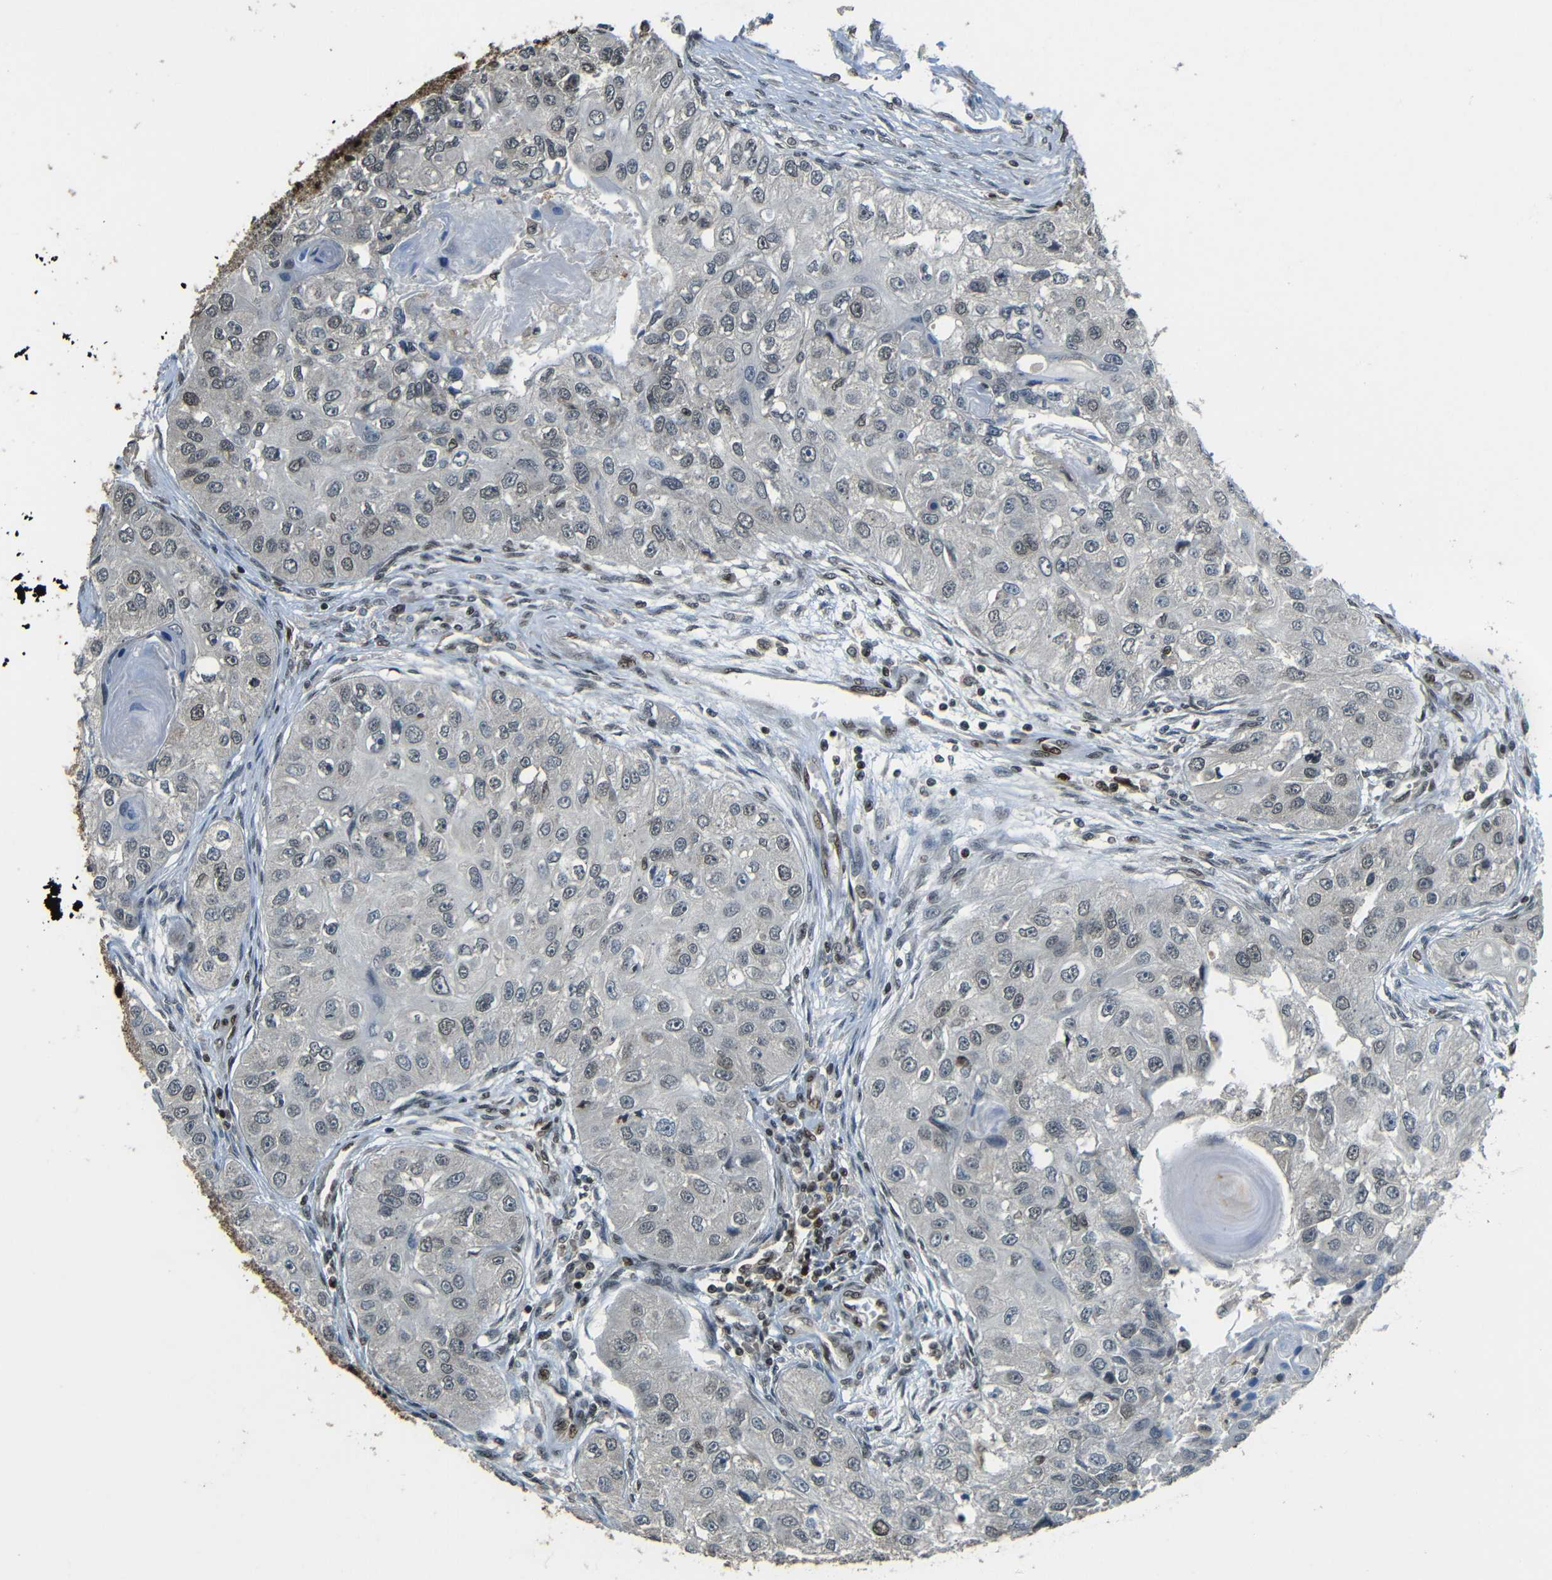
{"staining": {"intensity": "weak", "quantity": "<25%", "location": "nuclear"}, "tissue": "head and neck cancer", "cell_type": "Tumor cells", "image_type": "cancer", "snomed": [{"axis": "morphology", "description": "Normal tissue, NOS"}, {"axis": "morphology", "description": "Squamous cell carcinoma, NOS"}, {"axis": "topography", "description": "Skeletal muscle"}, {"axis": "topography", "description": "Head-Neck"}], "caption": "An image of head and neck cancer stained for a protein shows no brown staining in tumor cells.", "gene": "PSIP1", "patient": {"sex": "male", "age": 51}}